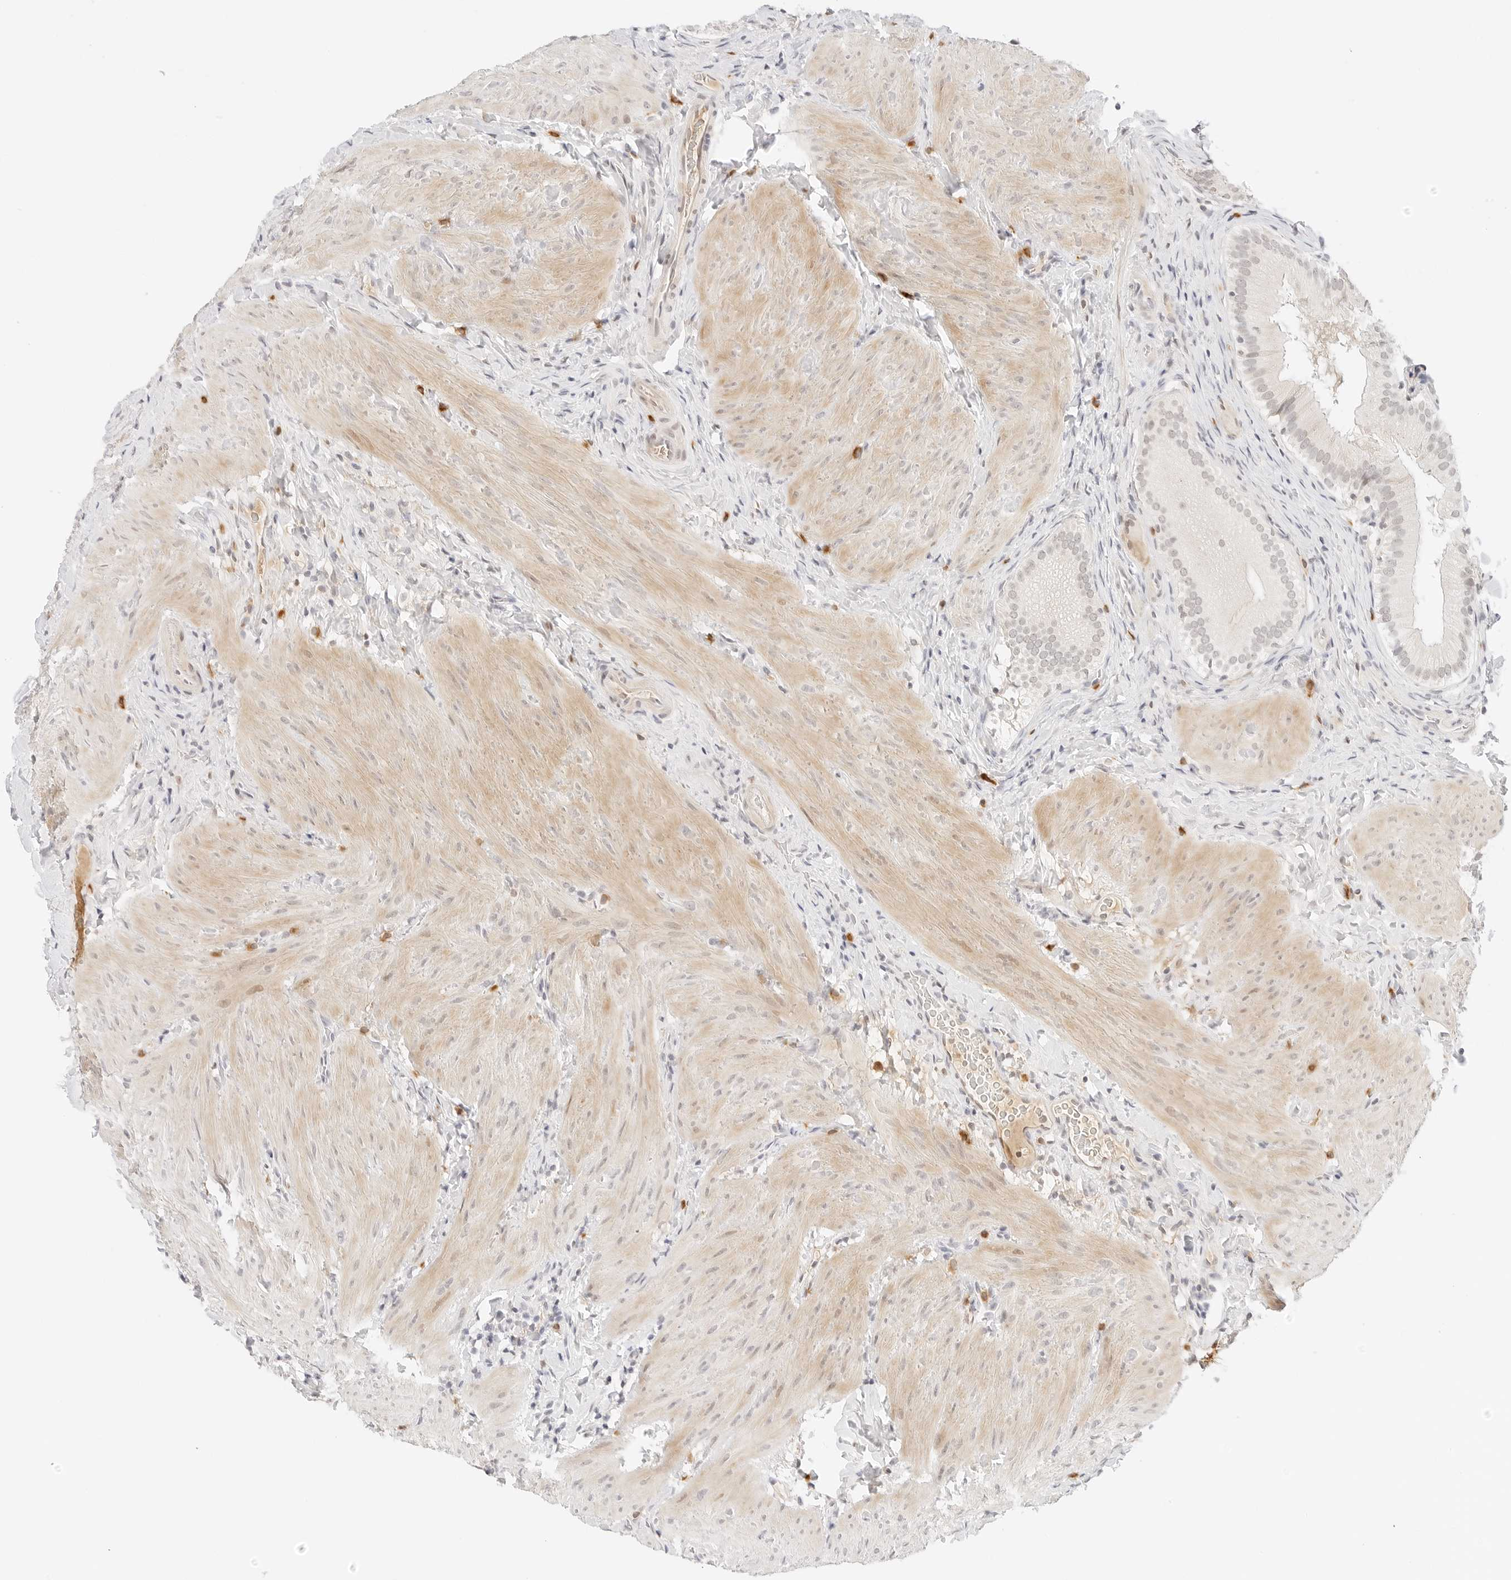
{"staining": {"intensity": "weak", "quantity": "25%-75%", "location": "cytoplasmic/membranous,nuclear"}, "tissue": "gallbladder", "cell_type": "Glandular cells", "image_type": "normal", "snomed": [{"axis": "morphology", "description": "Normal tissue, NOS"}, {"axis": "topography", "description": "Gallbladder"}], "caption": "Approximately 25%-75% of glandular cells in unremarkable gallbladder exhibit weak cytoplasmic/membranous,nuclear protein expression as visualized by brown immunohistochemical staining.", "gene": "XKR4", "patient": {"sex": "female", "age": 30}}